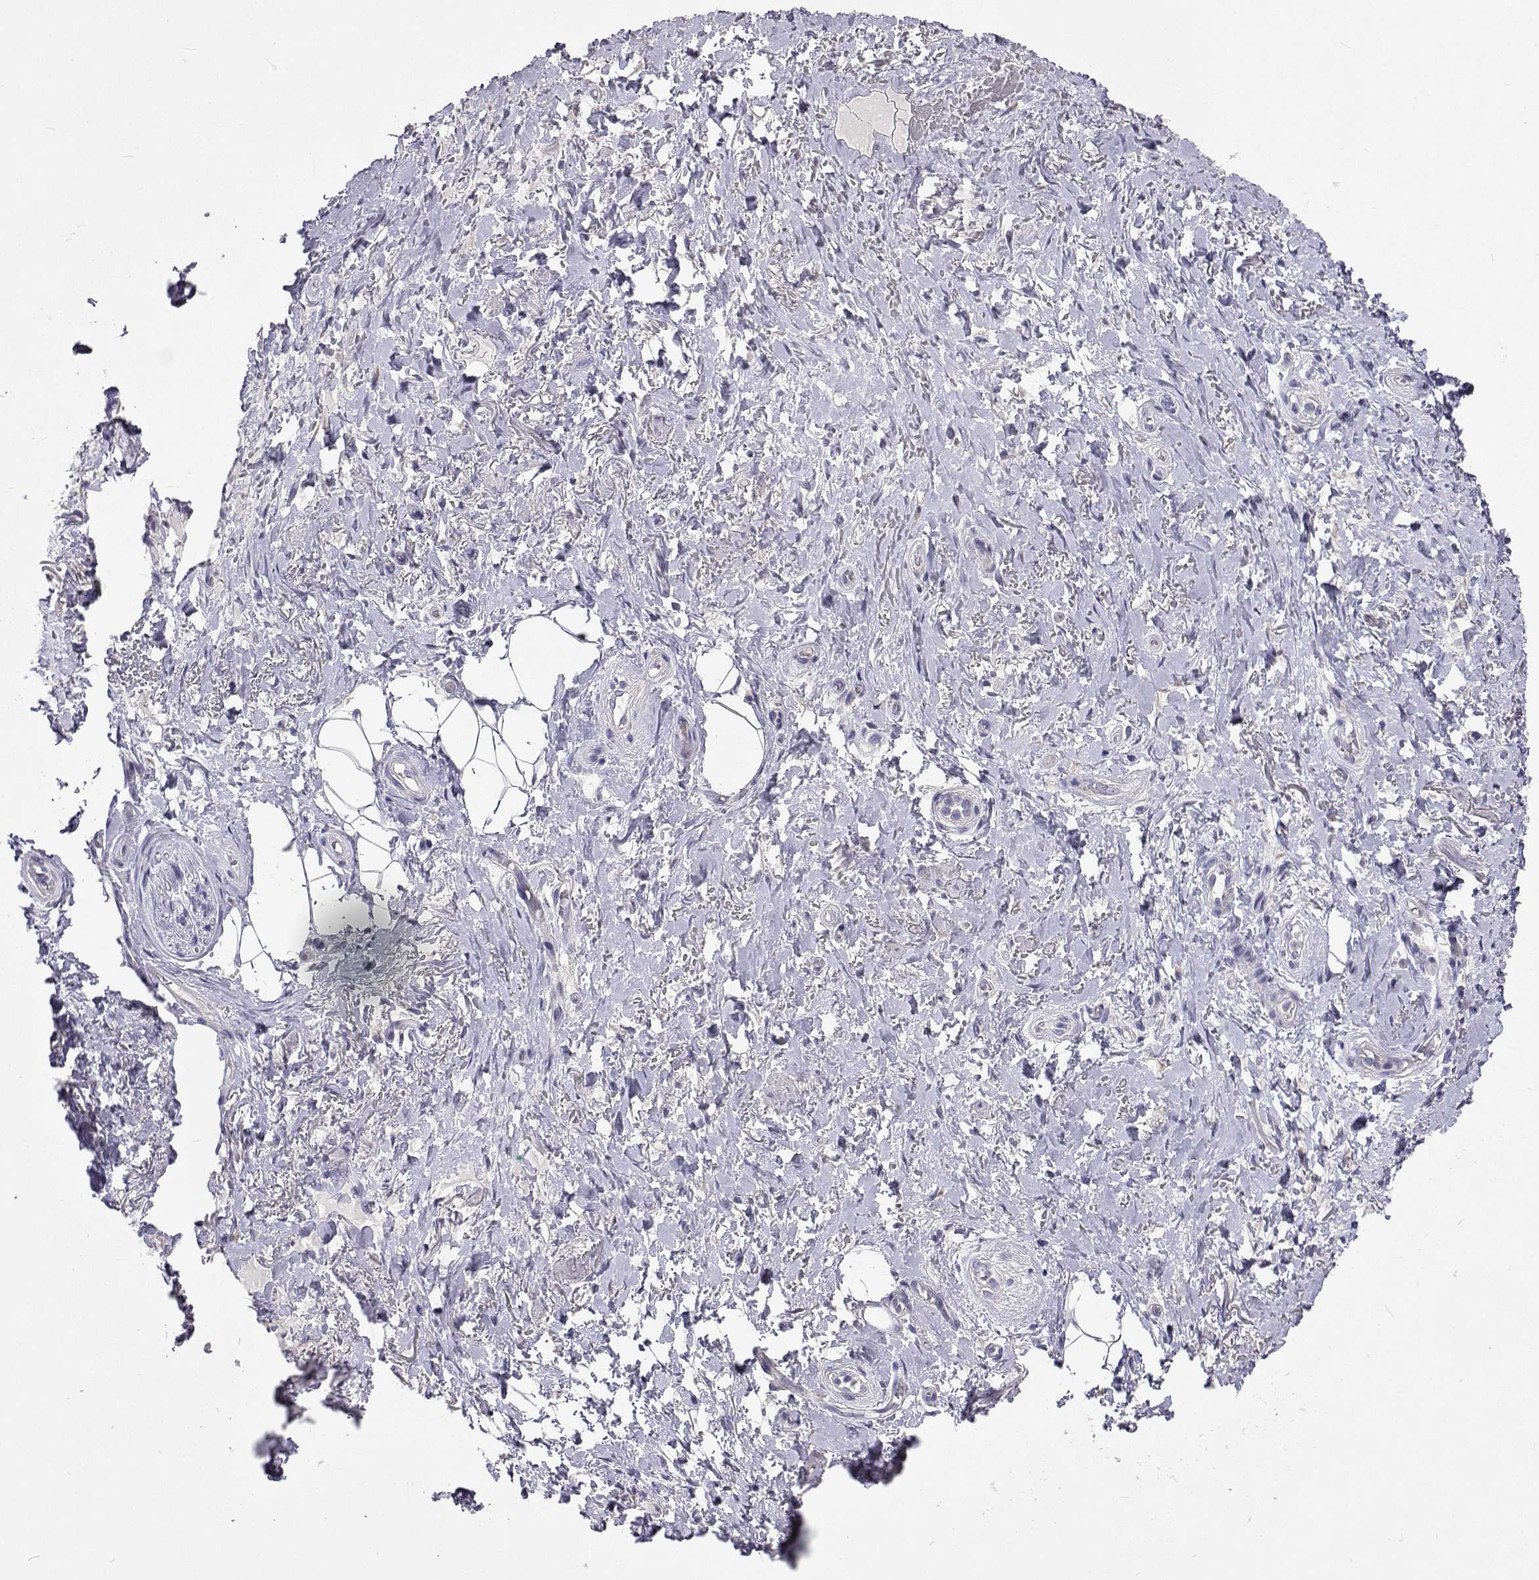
{"staining": {"intensity": "negative", "quantity": "none", "location": "none"}, "tissue": "adipose tissue", "cell_type": "Adipocytes", "image_type": "normal", "snomed": [{"axis": "morphology", "description": "Normal tissue, NOS"}, {"axis": "topography", "description": "Anal"}, {"axis": "topography", "description": "Peripheral nerve tissue"}], "caption": "This is a micrograph of immunohistochemistry (IHC) staining of unremarkable adipose tissue, which shows no expression in adipocytes.", "gene": "LHFPL7", "patient": {"sex": "male", "age": 53}}